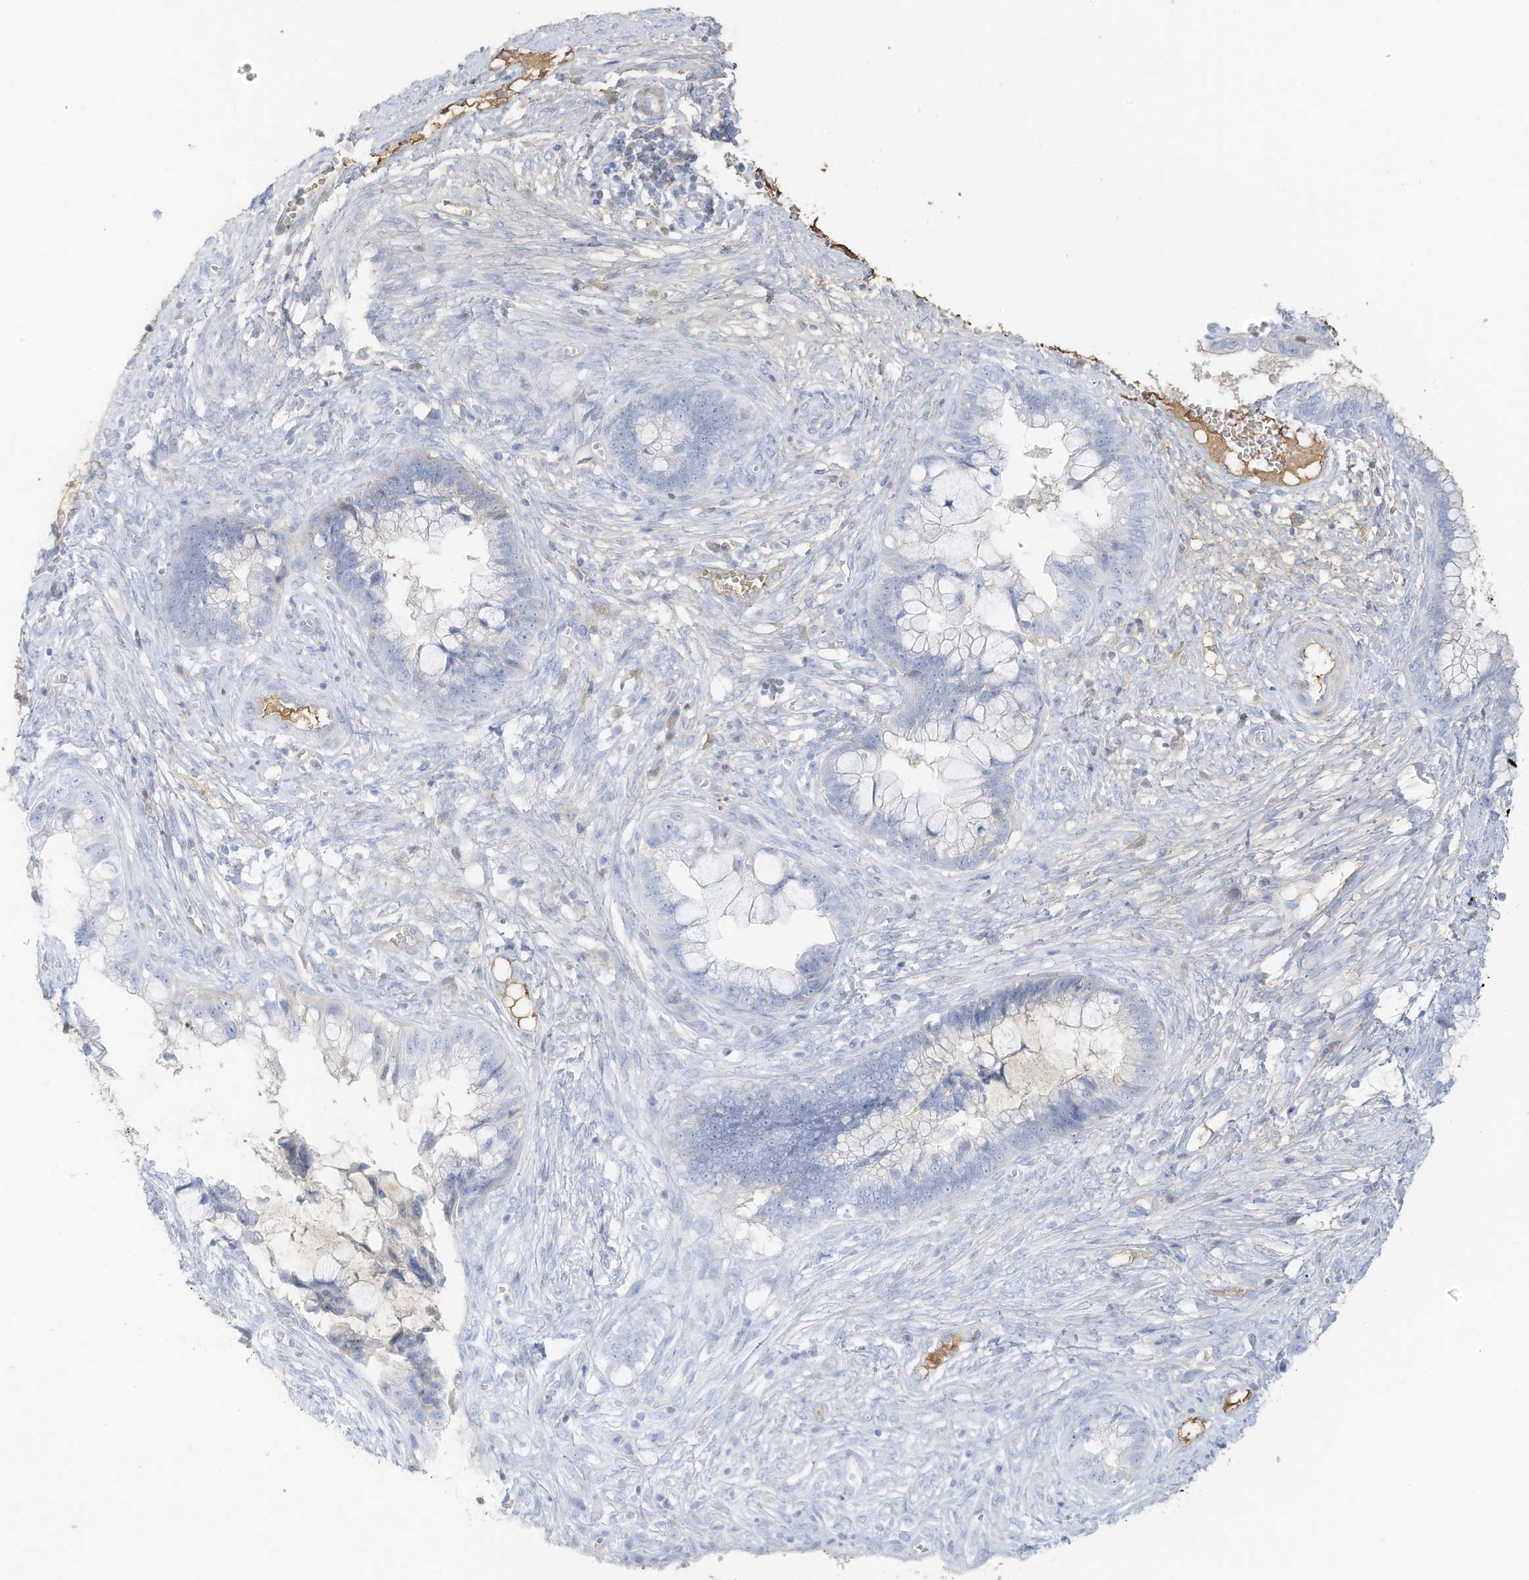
{"staining": {"intensity": "negative", "quantity": "none", "location": "none"}, "tissue": "cervical cancer", "cell_type": "Tumor cells", "image_type": "cancer", "snomed": [{"axis": "morphology", "description": "Adenocarcinoma, NOS"}, {"axis": "topography", "description": "Cervix"}], "caption": "IHC histopathology image of neoplastic tissue: cervical adenocarcinoma stained with DAB demonstrates no significant protein expression in tumor cells. (DAB immunohistochemistry (IHC), high magnification).", "gene": "HSD17B13", "patient": {"sex": "female", "age": 44}}